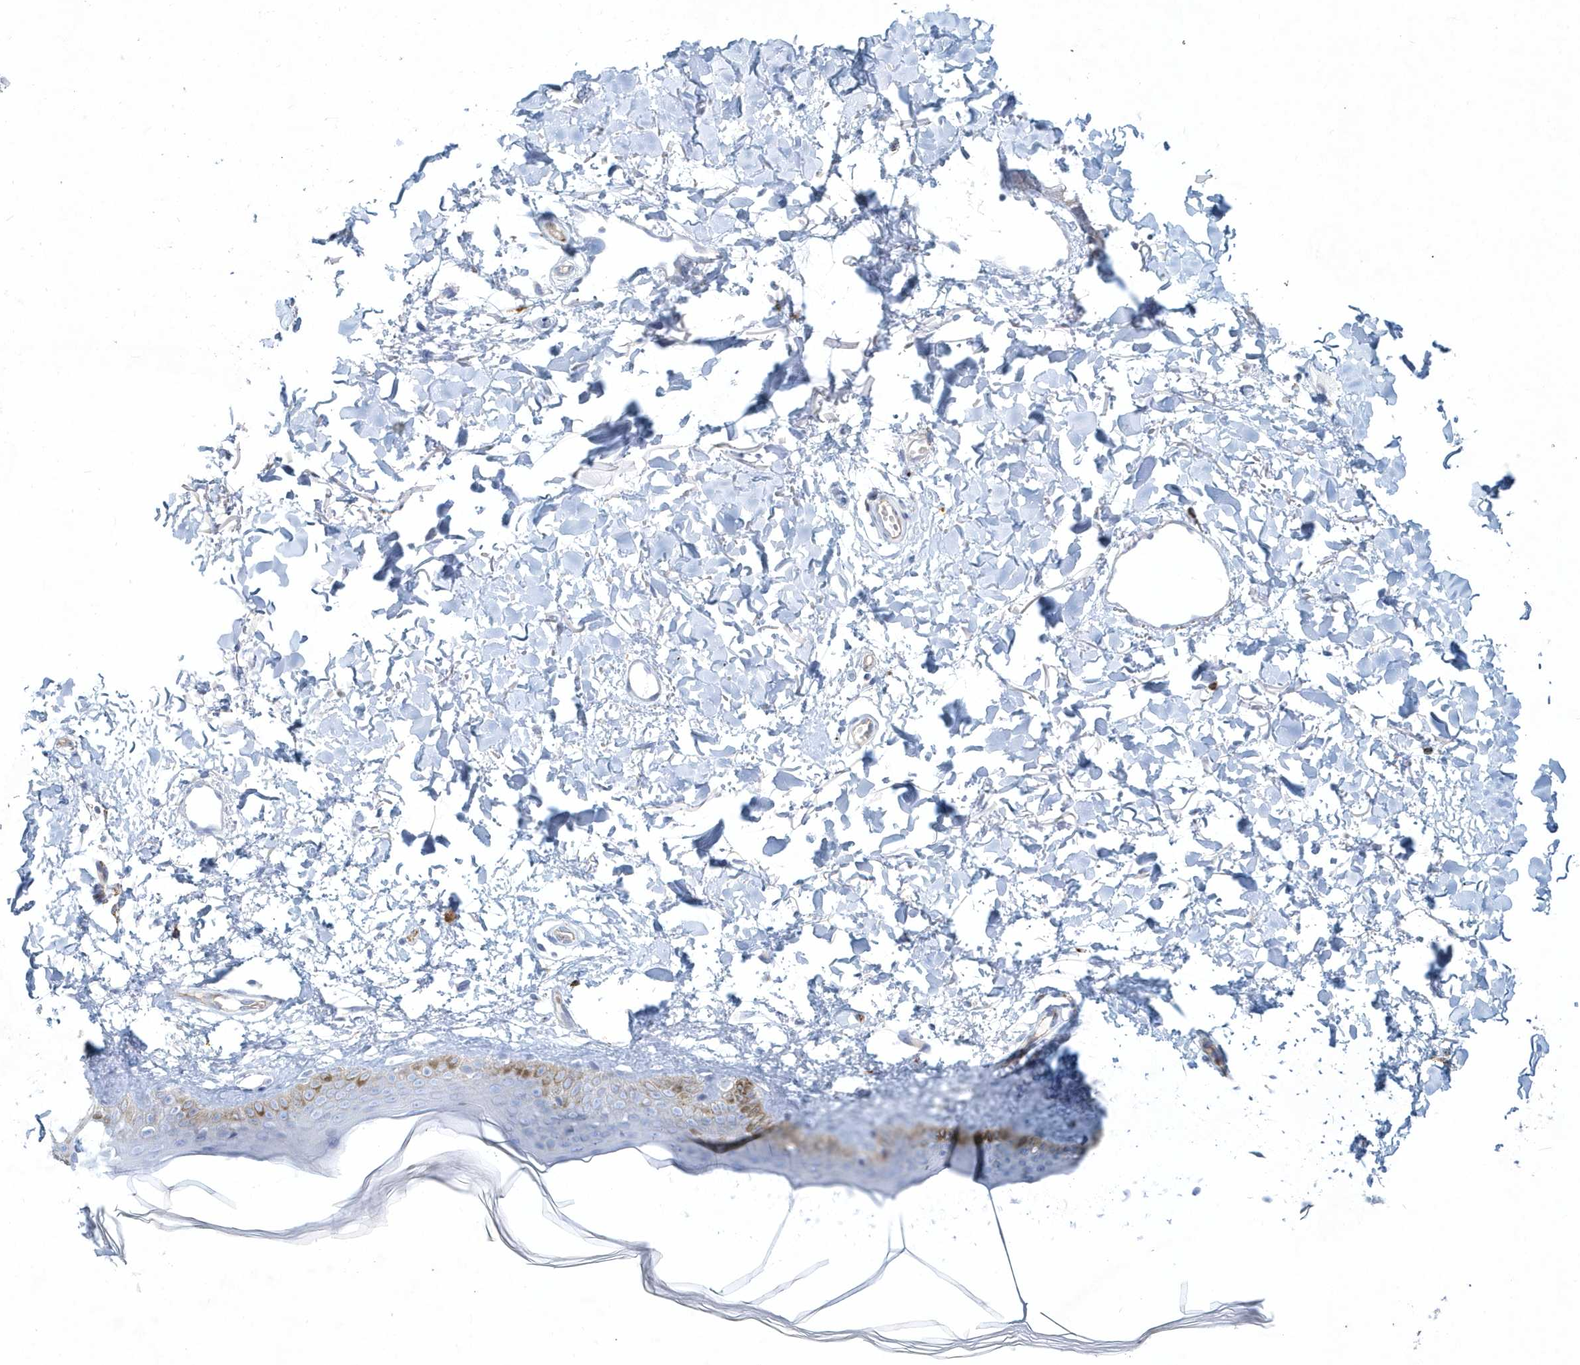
{"staining": {"intensity": "negative", "quantity": "none", "location": "none"}, "tissue": "skin", "cell_type": "Fibroblasts", "image_type": "normal", "snomed": [{"axis": "morphology", "description": "Normal tissue, NOS"}, {"axis": "topography", "description": "Skin"}], "caption": "High power microscopy image of an IHC photomicrograph of benign skin, revealing no significant positivity in fibroblasts. Nuclei are stained in blue.", "gene": "DNAH1", "patient": {"sex": "female", "age": 58}}